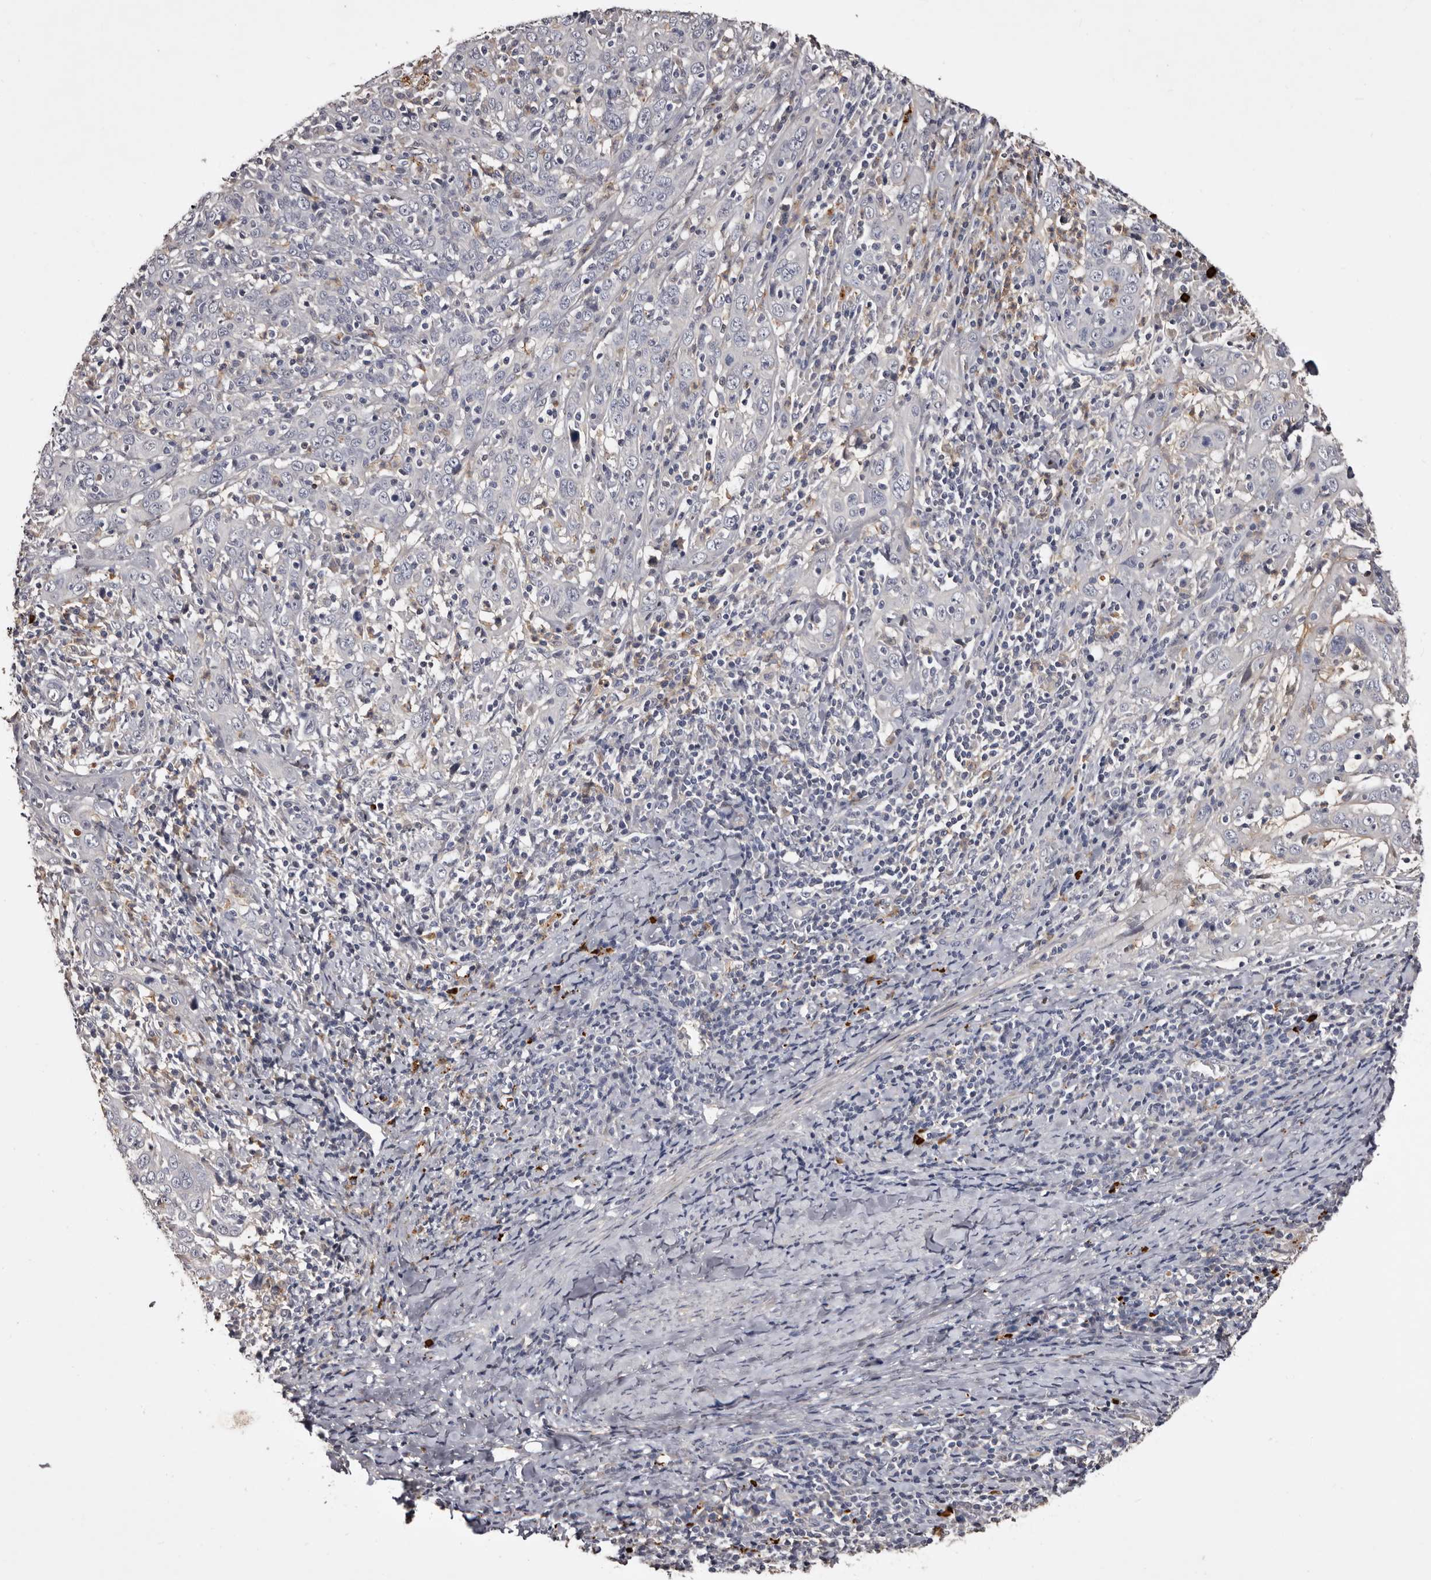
{"staining": {"intensity": "negative", "quantity": "none", "location": "none"}, "tissue": "cervical cancer", "cell_type": "Tumor cells", "image_type": "cancer", "snomed": [{"axis": "morphology", "description": "Squamous cell carcinoma, NOS"}, {"axis": "topography", "description": "Cervix"}], "caption": "There is no significant positivity in tumor cells of cervical cancer.", "gene": "SLC10A4", "patient": {"sex": "female", "age": 46}}